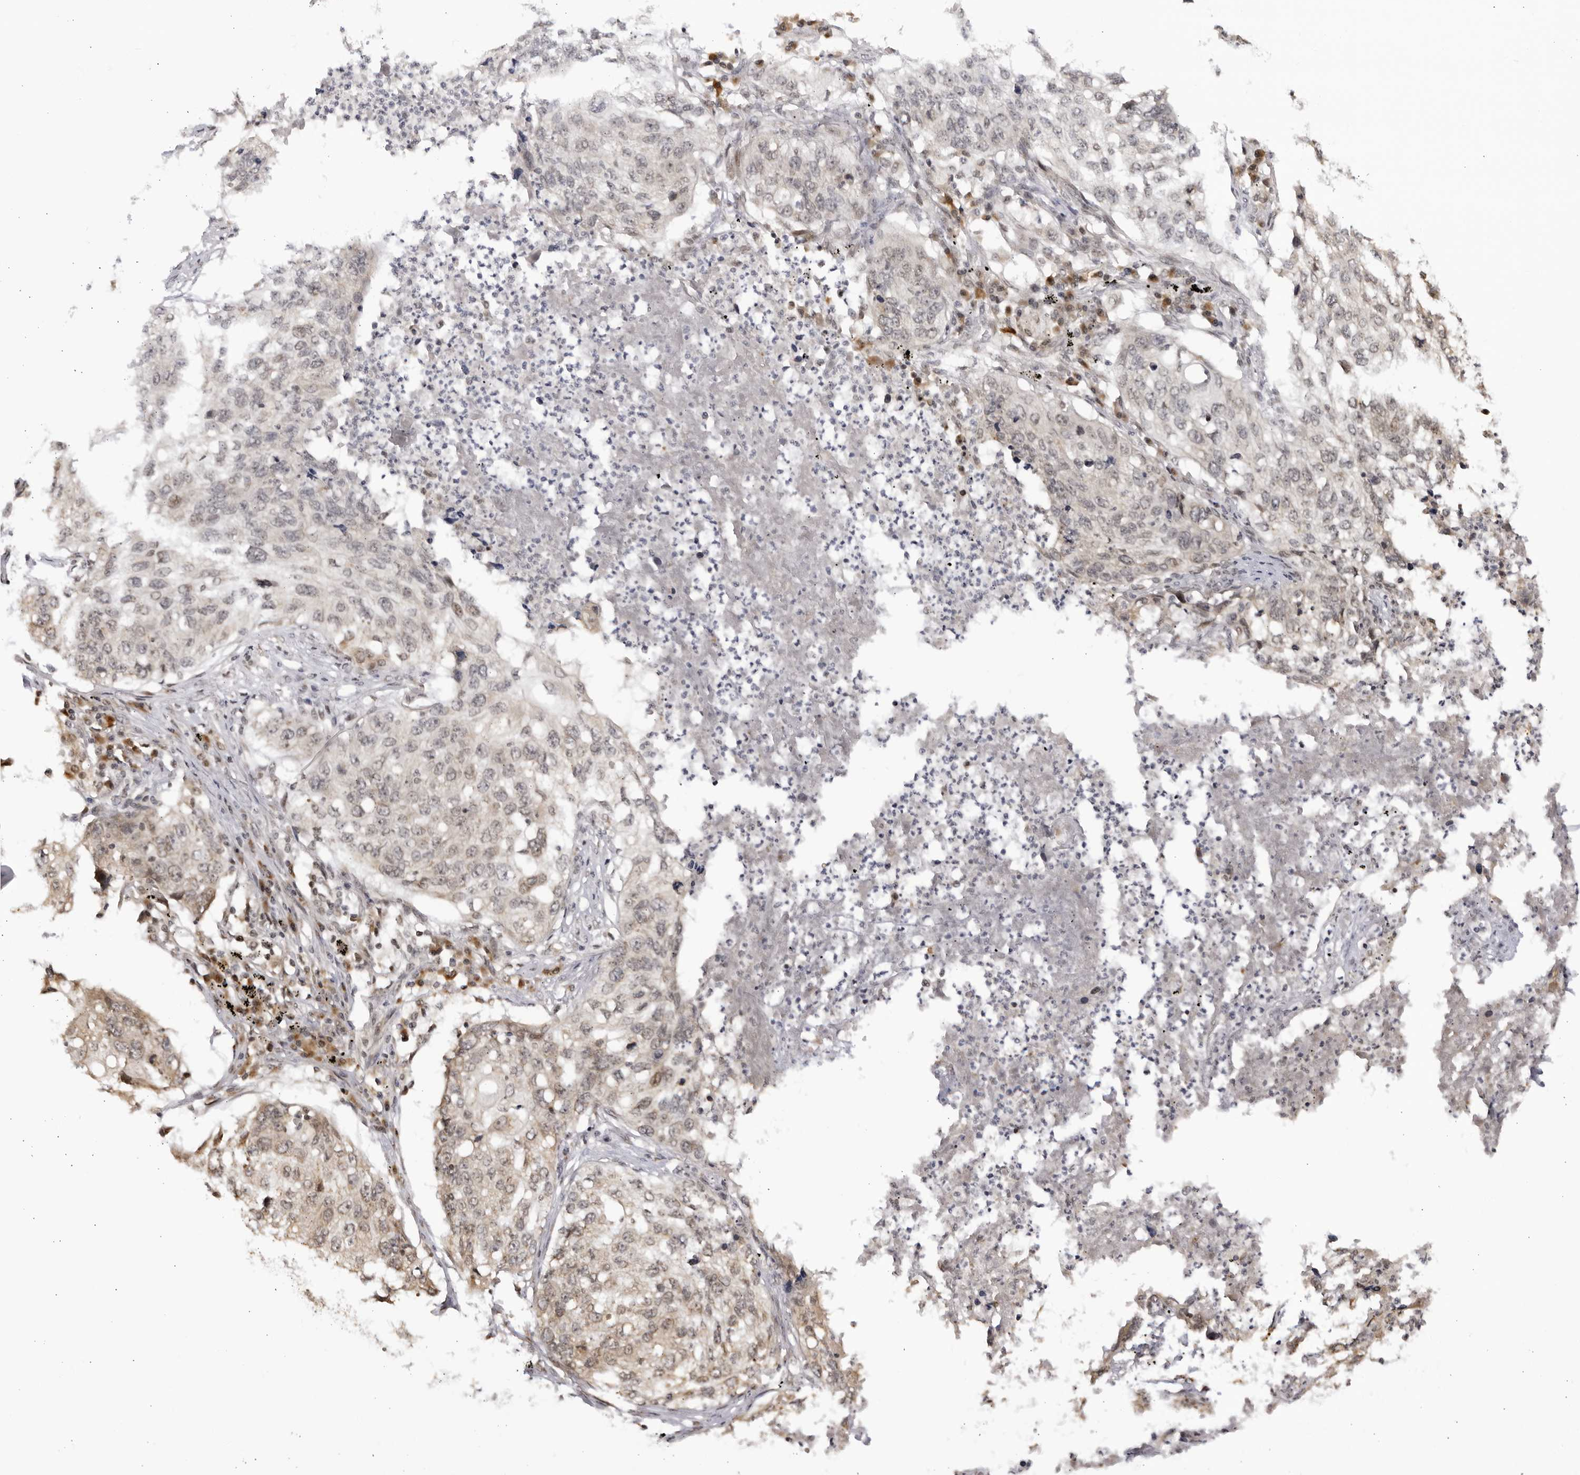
{"staining": {"intensity": "weak", "quantity": "<25%", "location": "nuclear"}, "tissue": "lung cancer", "cell_type": "Tumor cells", "image_type": "cancer", "snomed": [{"axis": "morphology", "description": "Squamous cell carcinoma, NOS"}, {"axis": "topography", "description": "Lung"}], "caption": "Histopathology image shows no significant protein positivity in tumor cells of squamous cell carcinoma (lung).", "gene": "RASGEF1C", "patient": {"sex": "female", "age": 63}}